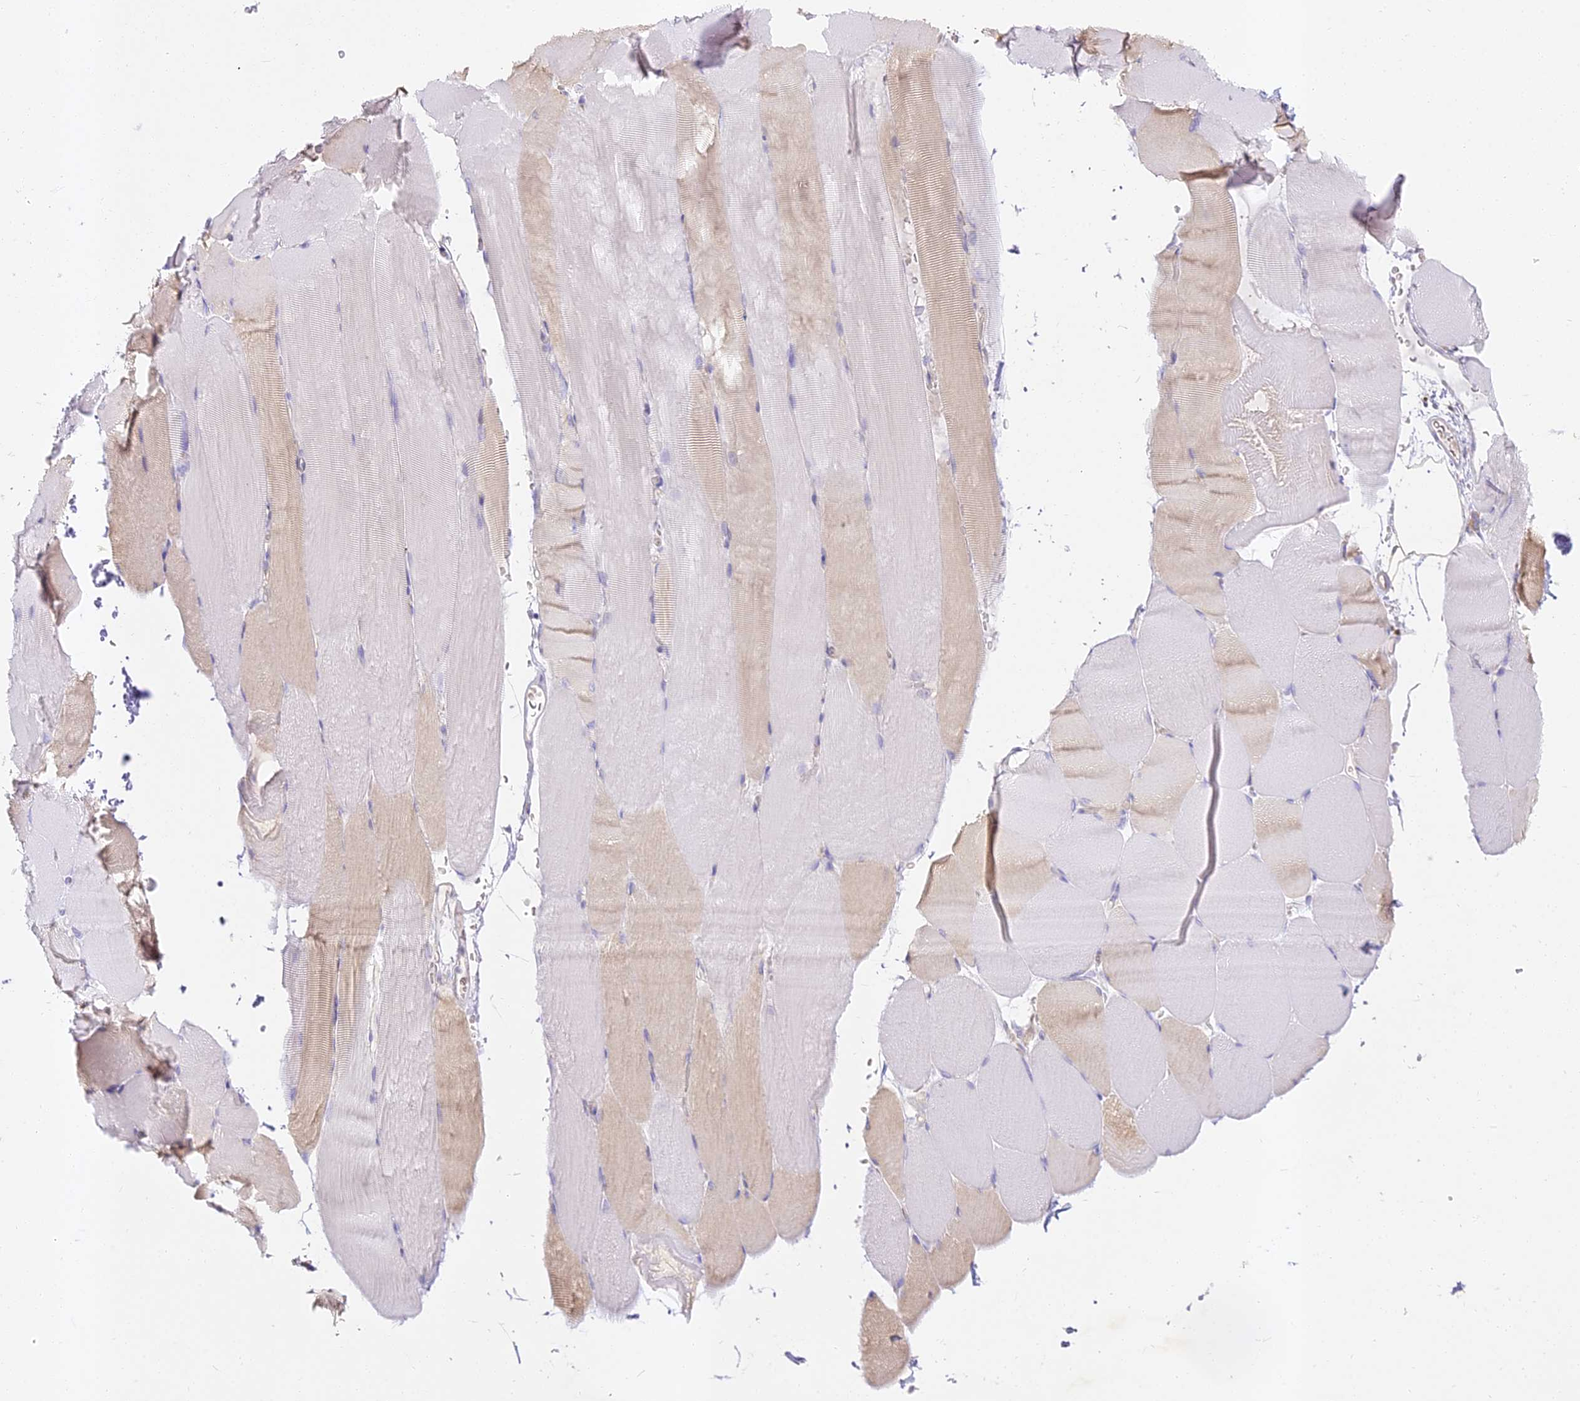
{"staining": {"intensity": "weak", "quantity": "<25%", "location": "cytoplasmic/membranous"}, "tissue": "skeletal muscle", "cell_type": "Myocytes", "image_type": "normal", "snomed": [{"axis": "morphology", "description": "Normal tissue, NOS"}, {"axis": "topography", "description": "Skeletal muscle"}, {"axis": "topography", "description": "Parathyroid gland"}], "caption": "High magnification brightfield microscopy of normal skeletal muscle stained with DAB (3,3'-diaminobenzidine) (brown) and counterstained with hematoxylin (blue): myocytes show no significant expression. (Stains: DAB (3,3'-diaminobenzidine) immunohistochemistry (IHC) with hematoxylin counter stain, Microscopy: brightfield microscopy at high magnification).", "gene": "ALPG", "patient": {"sex": "female", "age": 37}}